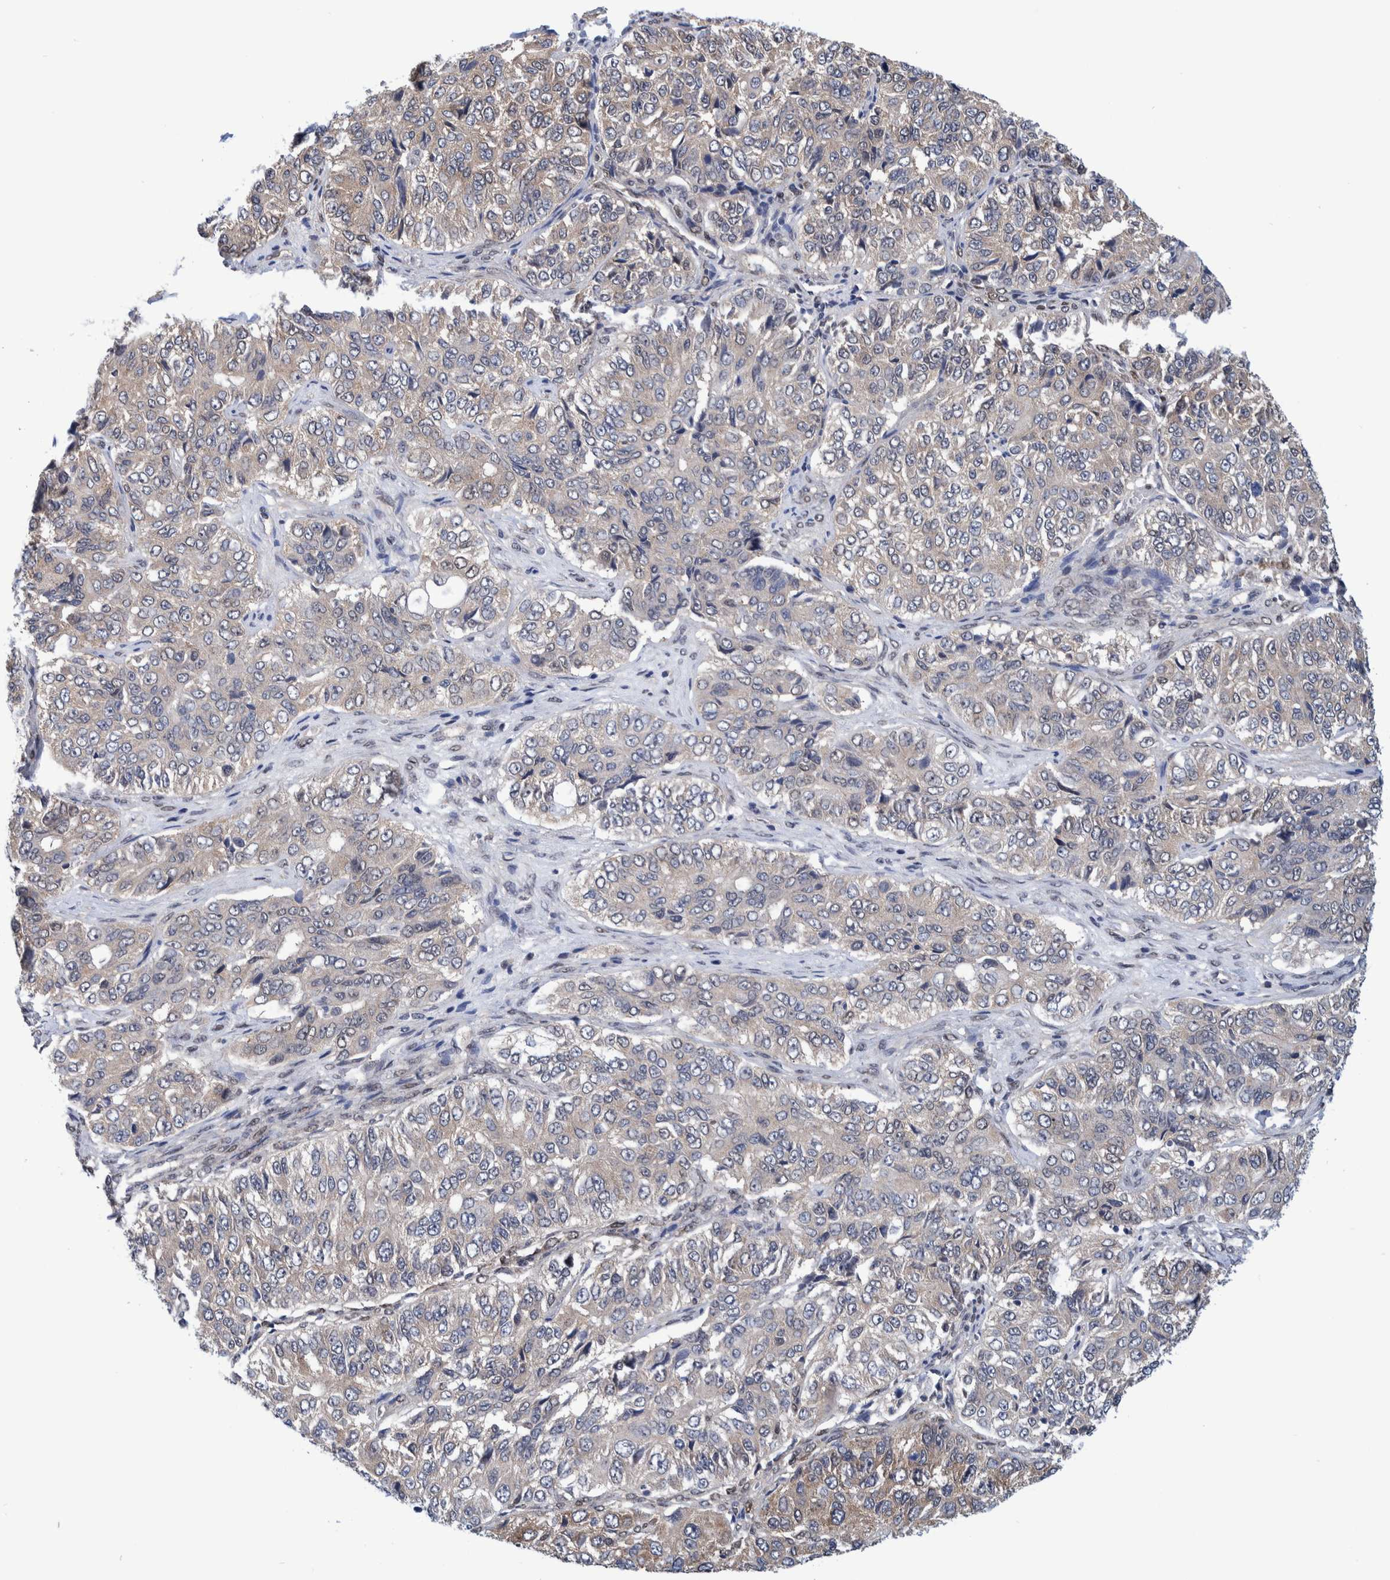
{"staining": {"intensity": "weak", "quantity": "<25%", "location": "cytoplasmic/membranous"}, "tissue": "ovarian cancer", "cell_type": "Tumor cells", "image_type": "cancer", "snomed": [{"axis": "morphology", "description": "Carcinoma, endometroid"}, {"axis": "topography", "description": "Ovary"}], "caption": "This is an immunohistochemistry micrograph of endometroid carcinoma (ovarian). There is no staining in tumor cells.", "gene": "PFAS", "patient": {"sex": "female", "age": 51}}